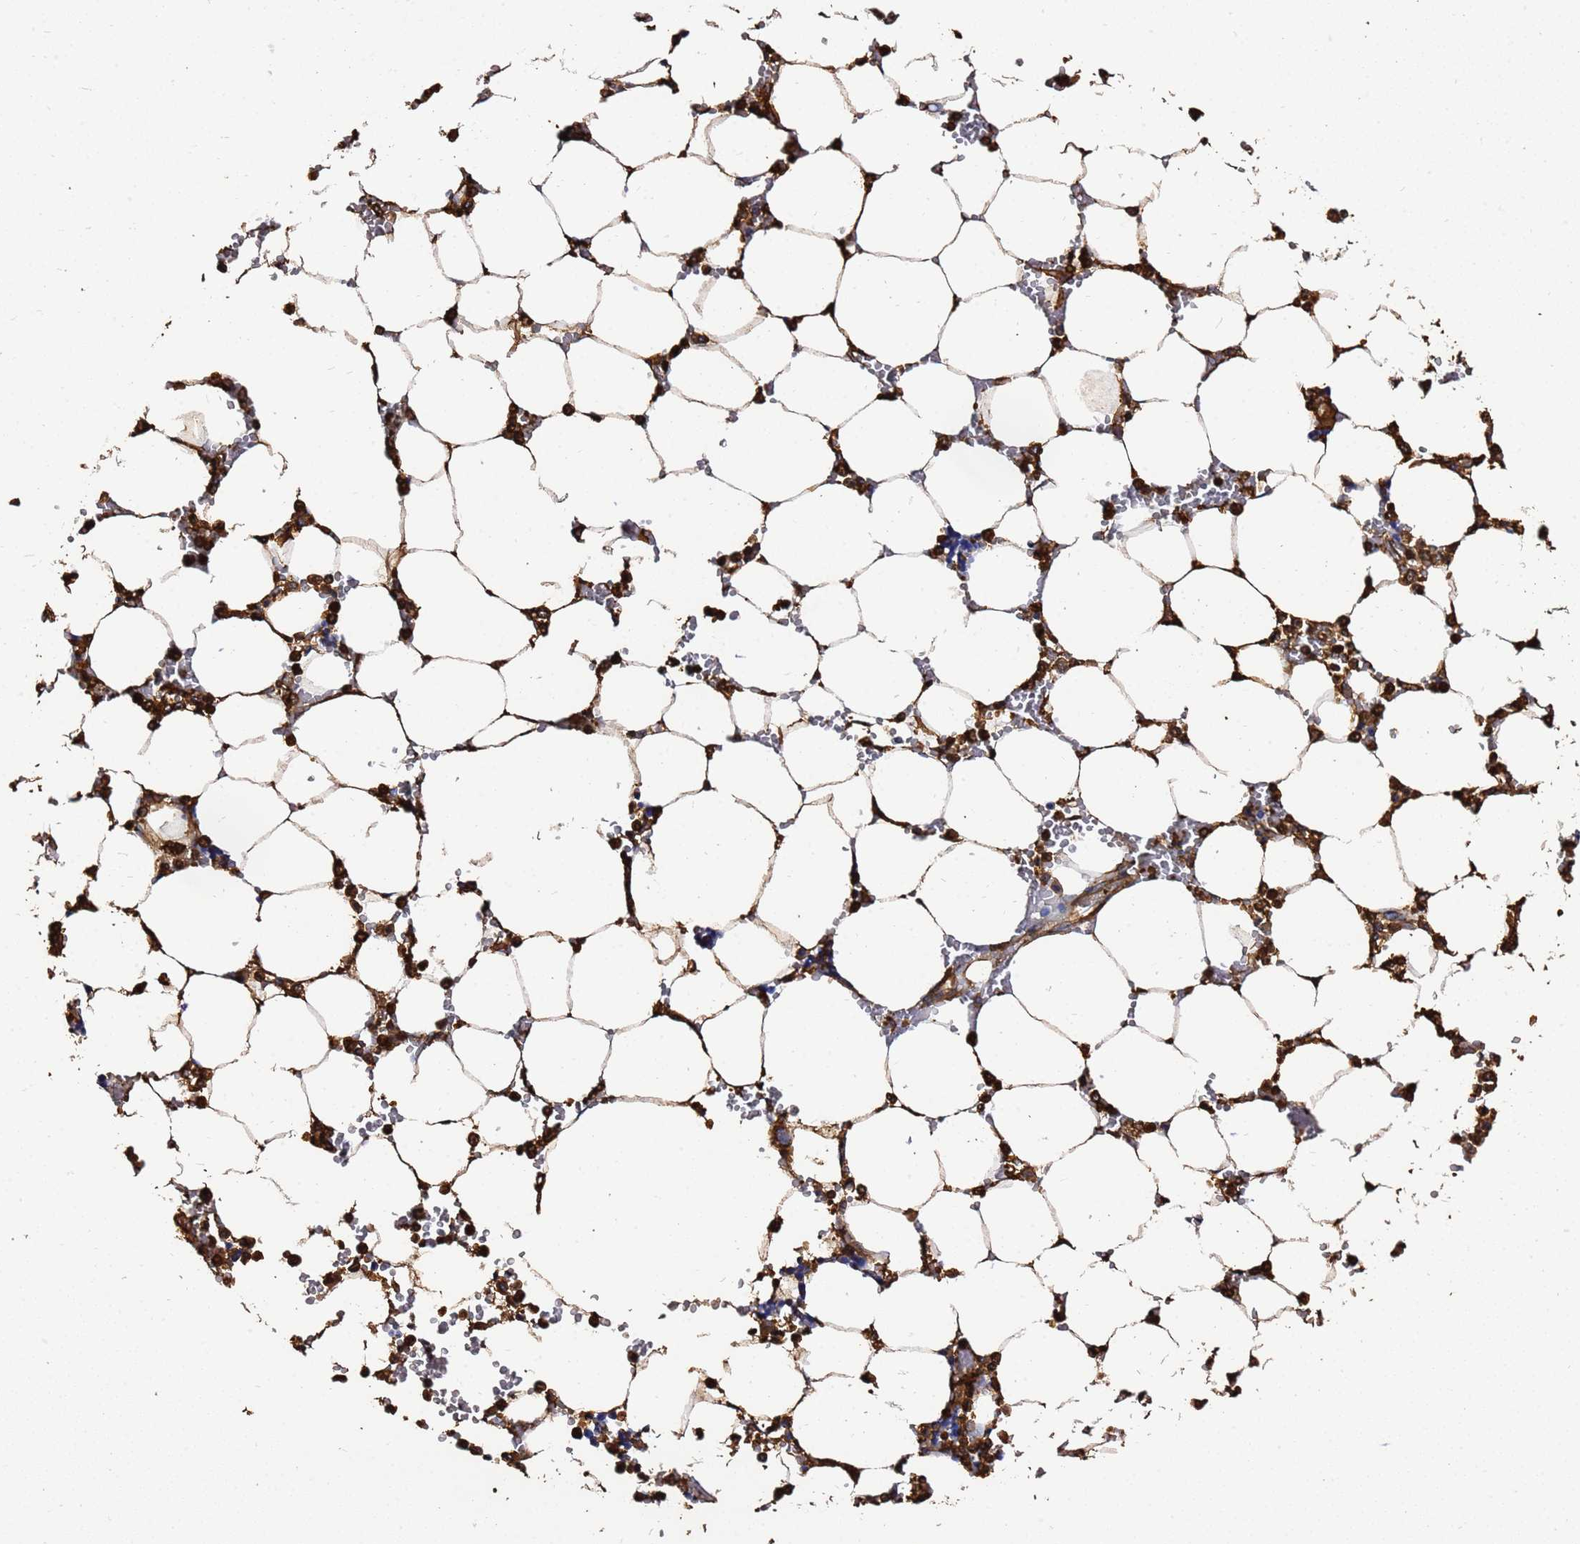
{"staining": {"intensity": "strong", "quantity": "25%-75%", "location": "cytoplasmic/membranous"}, "tissue": "bone marrow", "cell_type": "Hematopoietic cells", "image_type": "normal", "snomed": [{"axis": "morphology", "description": "Normal tissue, NOS"}, {"axis": "topography", "description": "Bone marrow"}], "caption": "Immunohistochemical staining of unremarkable bone marrow exhibits 25%-75% levels of strong cytoplasmic/membranous protein staining in about 25%-75% of hematopoietic cells.", "gene": "ACTA1", "patient": {"sex": "male", "age": 64}}